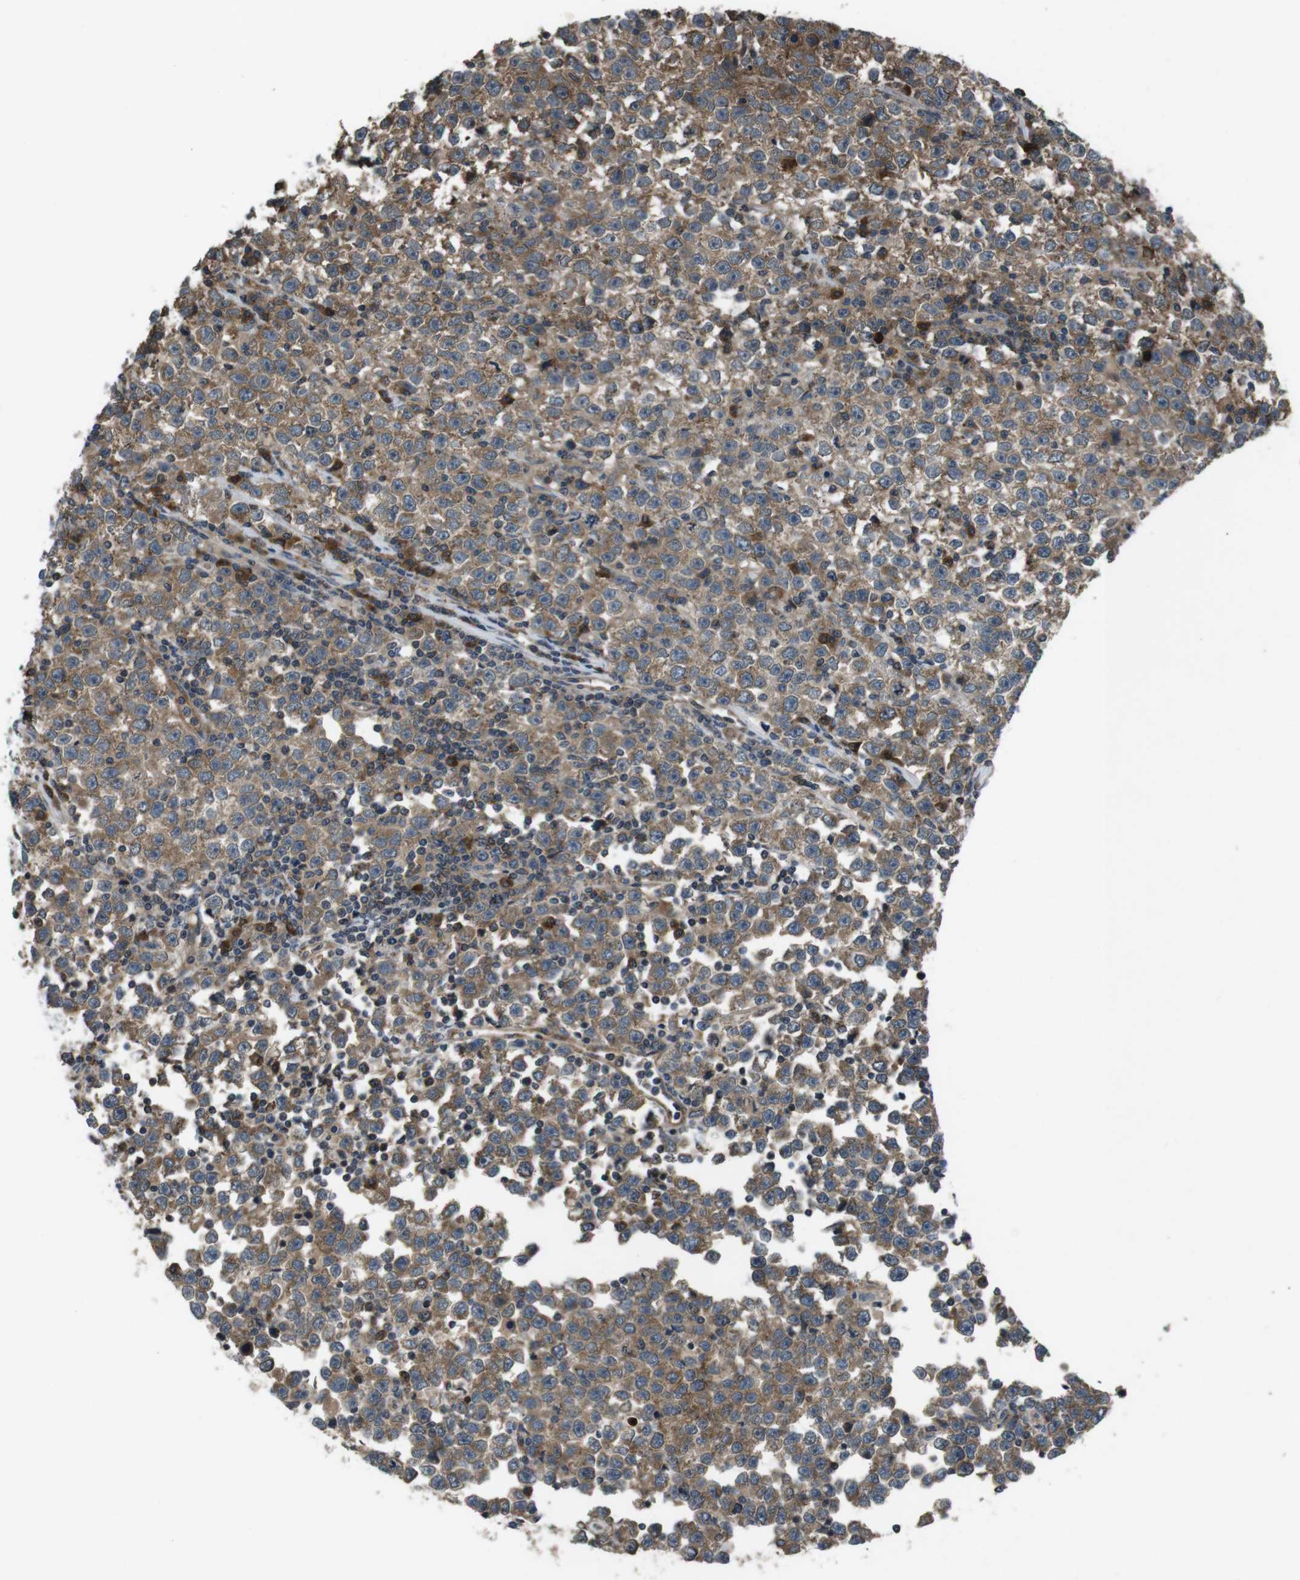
{"staining": {"intensity": "moderate", "quantity": ">75%", "location": "cytoplasmic/membranous"}, "tissue": "testis cancer", "cell_type": "Tumor cells", "image_type": "cancer", "snomed": [{"axis": "morphology", "description": "Seminoma, NOS"}, {"axis": "topography", "description": "Testis"}], "caption": "Seminoma (testis) stained with immunohistochemistry (IHC) exhibits moderate cytoplasmic/membranous positivity in approximately >75% of tumor cells.", "gene": "SLC22A23", "patient": {"sex": "male", "age": 43}}